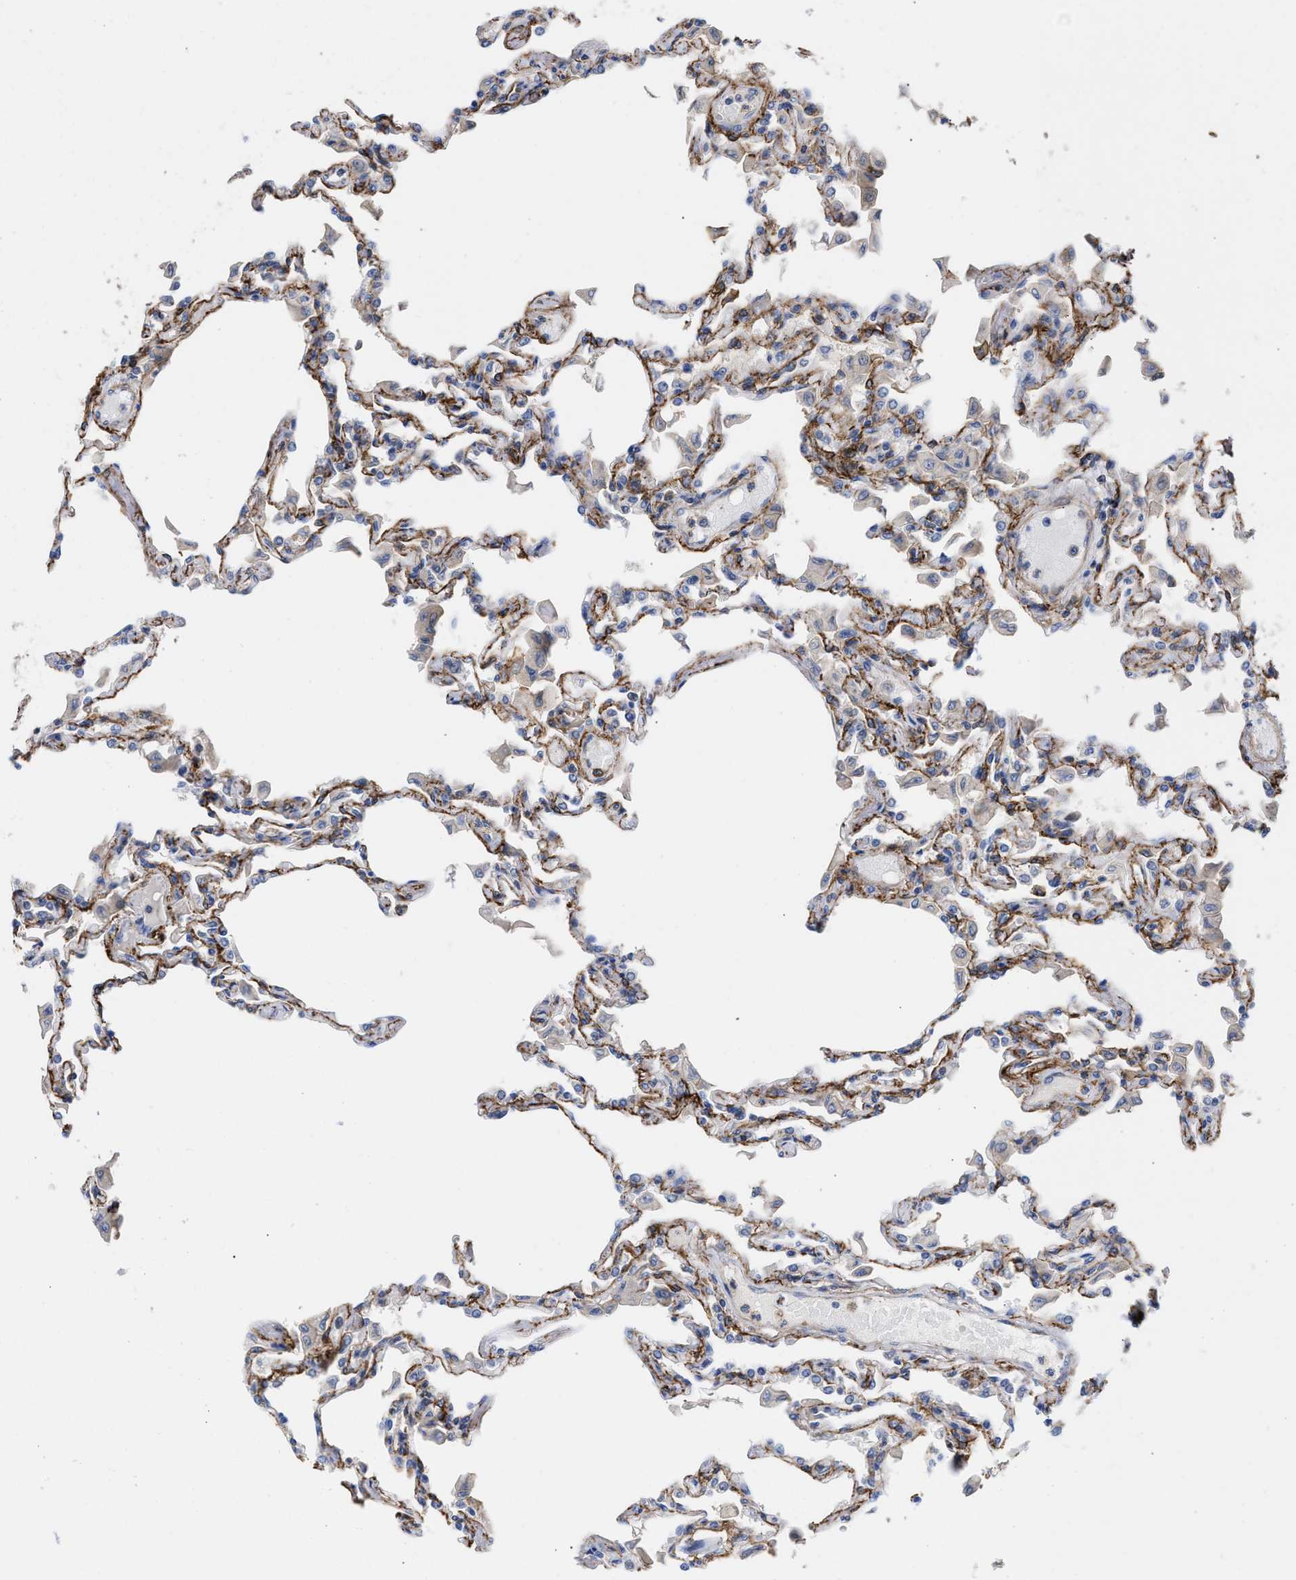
{"staining": {"intensity": "negative", "quantity": "none", "location": "none"}, "tissue": "lung", "cell_type": "Alveolar cells", "image_type": "normal", "snomed": [{"axis": "morphology", "description": "Normal tissue, NOS"}, {"axis": "topography", "description": "Bronchus"}, {"axis": "topography", "description": "Lung"}], "caption": "Photomicrograph shows no protein staining in alveolar cells of unremarkable lung.", "gene": "HS3ST5", "patient": {"sex": "female", "age": 49}}